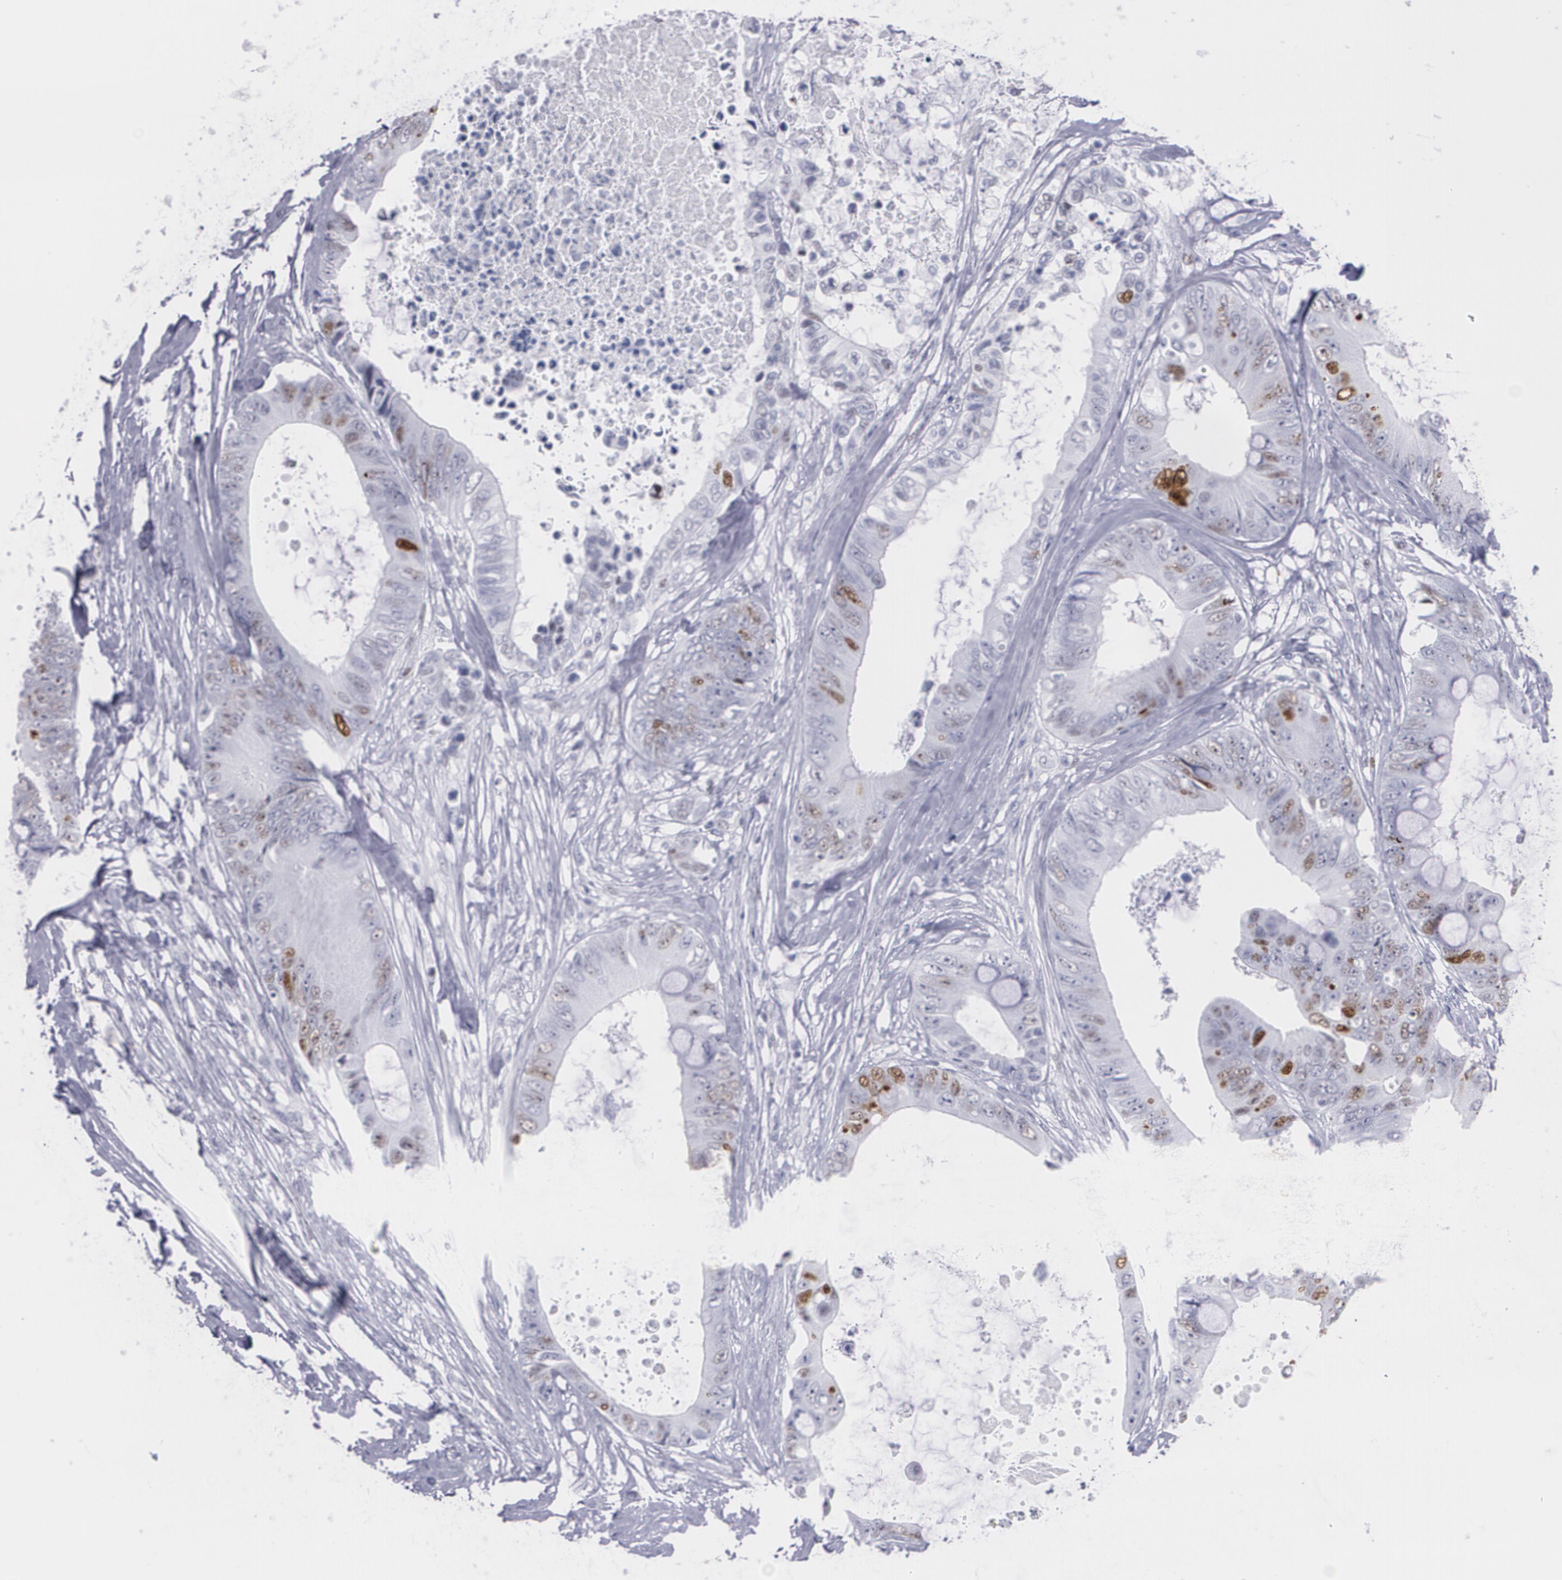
{"staining": {"intensity": "strong", "quantity": "<25%", "location": "nuclear"}, "tissue": "colorectal cancer", "cell_type": "Tumor cells", "image_type": "cancer", "snomed": [{"axis": "morphology", "description": "Normal tissue, NOS"}, {"axis": "morphology", "description": "Adenocarcinoma, NOS"}, {"axis": "topography", "description": "Rectum"}, {"axis": "topography", "description": "Peripheral nerve tissue"}], "caption": "Adenocarcinoma (colorectal) stained with DAB (3,3'-diaminobenzidine) immunohistochemistry (IHC) reveals medium levels of strong nuclear staining in approximately <25% of tumor cells.", "gene": "TP53", "patient": {"sex": "female", "age": 77}}